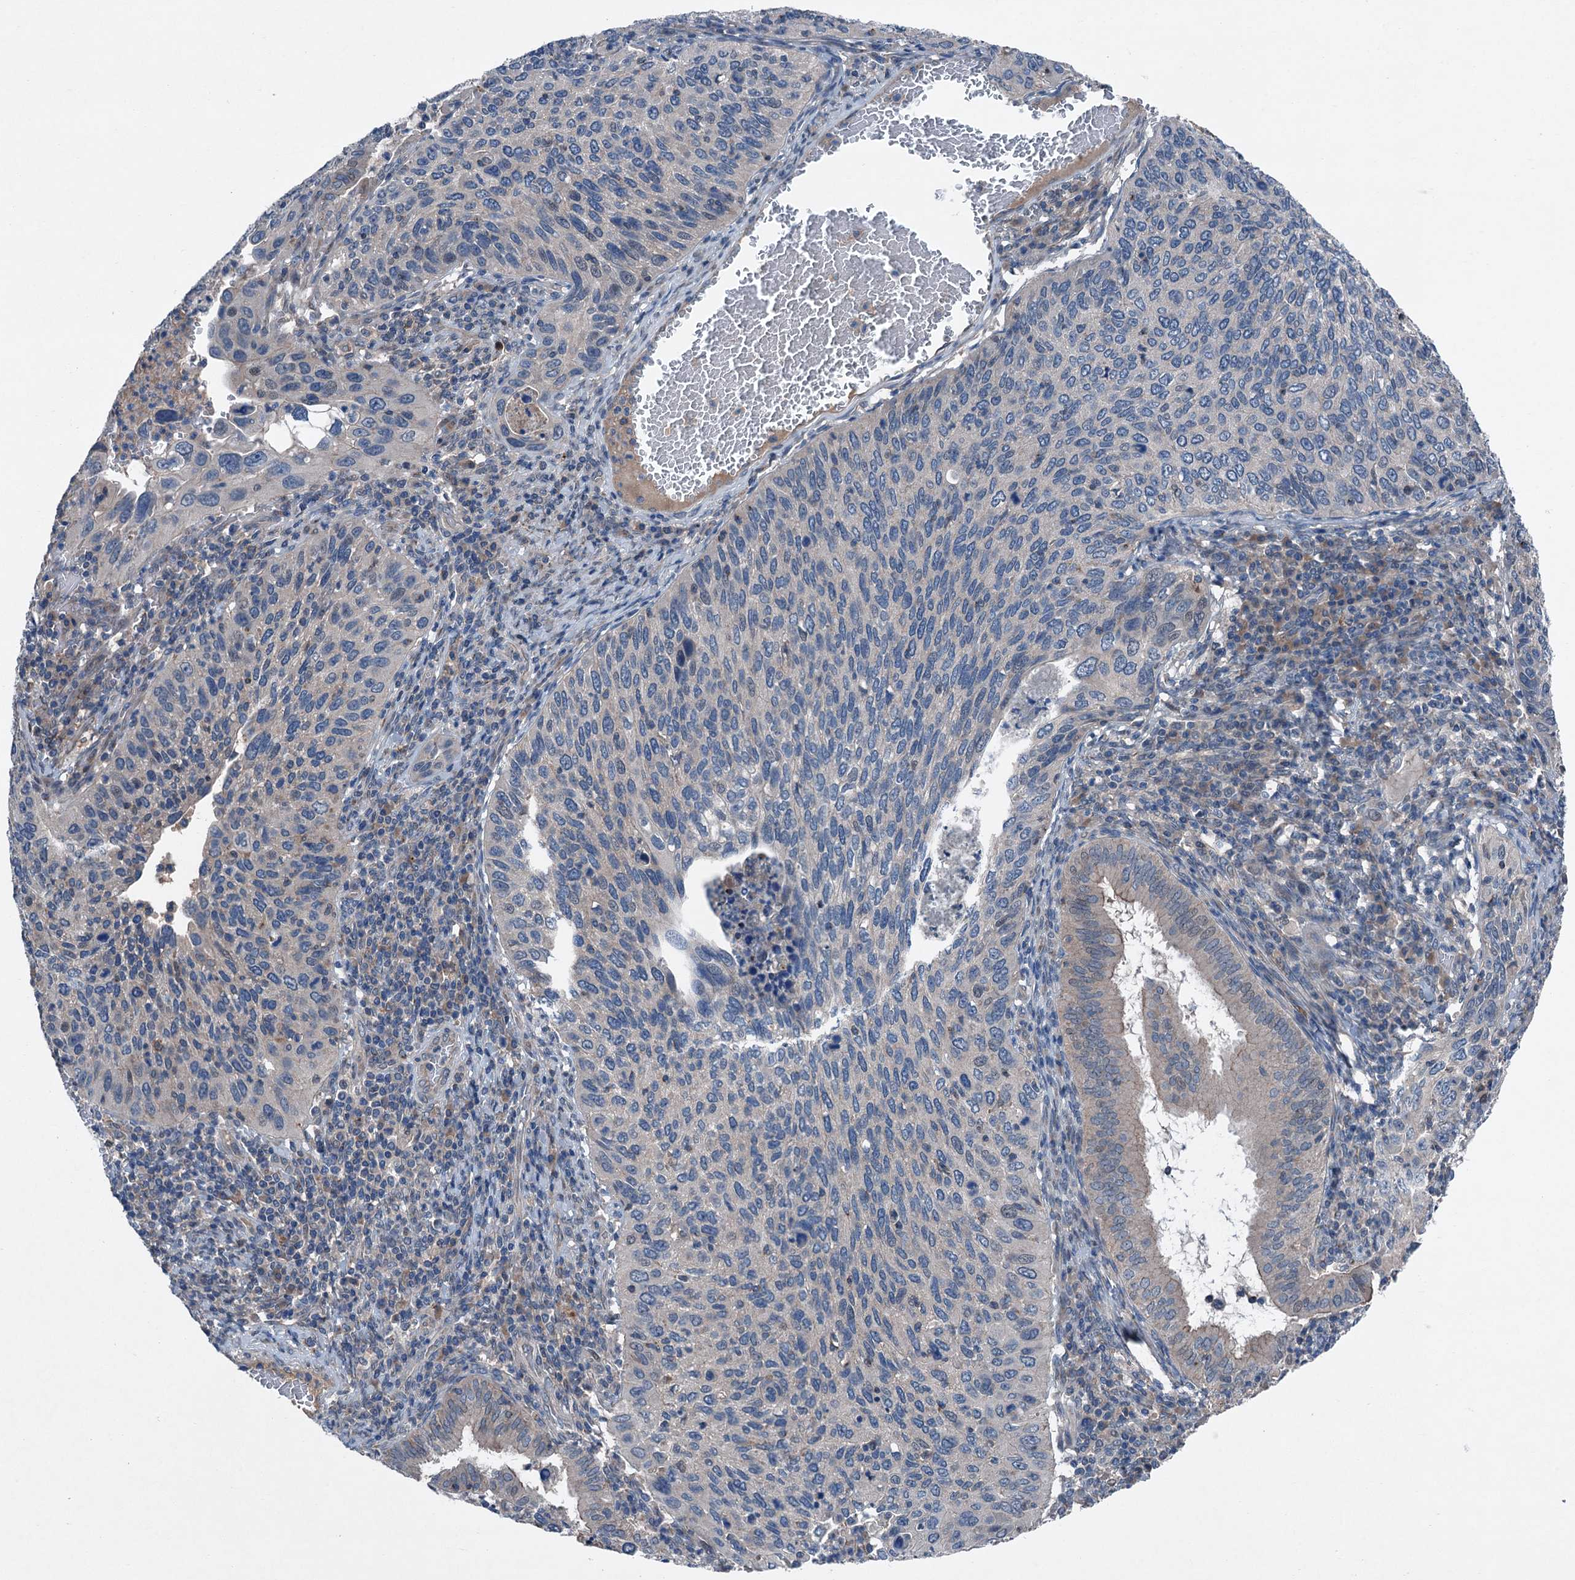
{"staining": {"intensity": "negative", "quantity": "none", "location": "none"}, "tissue": "cervical cancer", "cell_type": "Tumor cells", "image_type": "cancer", "snomed": [{"axis": "morphology", "description": "Squamous cell carcinoma, NOS"}, {"axis": "topography", "description": "Cervix"}], "caption": "IHC histopathology image of human squamous cell carcinoma (cervical) stained for a protein (brown), which shows no positivity in tumor cells. (Stains: DAB IHC with hematoxylin counter stain, Microscopy: brightfield microscopy at high magnification).", "gene": "SLC2A10", "patient": {"sex": "female", "age": 38}}